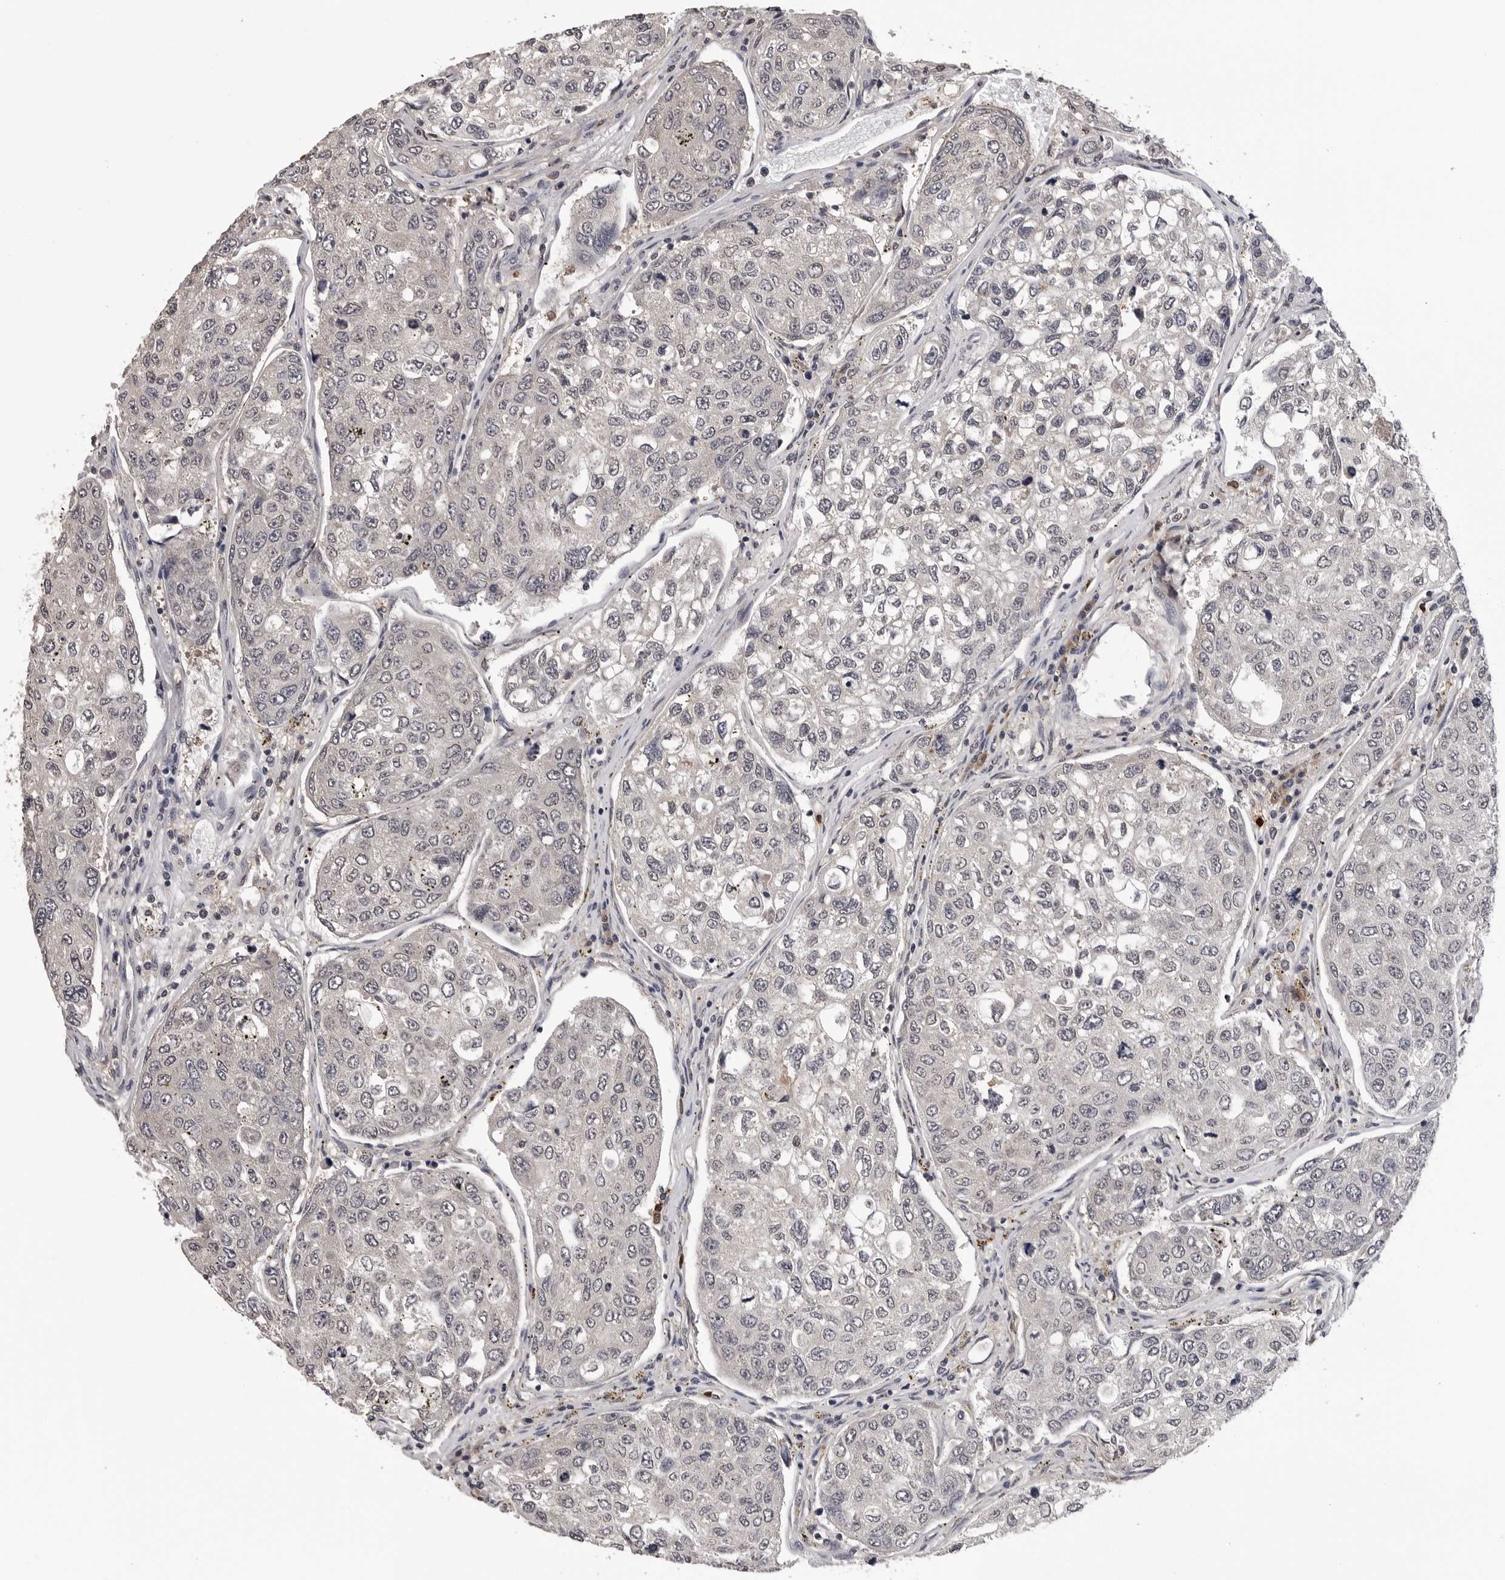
{"staining": {"intensity": "negative", "quantity": "none", "location": "none"}, "tissue": "urothelial cancer", "cell_type": "Tumor cells", "image_type": "cancer", "snomed": [{"axis": "morphology", "description": "Urothelial carcinoma, High grade"}, {"axis": "topography", "description": "Lymph node"}, {"axis": "topography", "description": "Urinary bladder"}], "caption": "This histopathology image is of urothelial cancer stained with IHC to label a protein in brown with the nuclei are counter-stained blue. There is no positivity in tumor cells.", "gene": "TRMT13", "patient": {"sex": "male", "age": 51}}